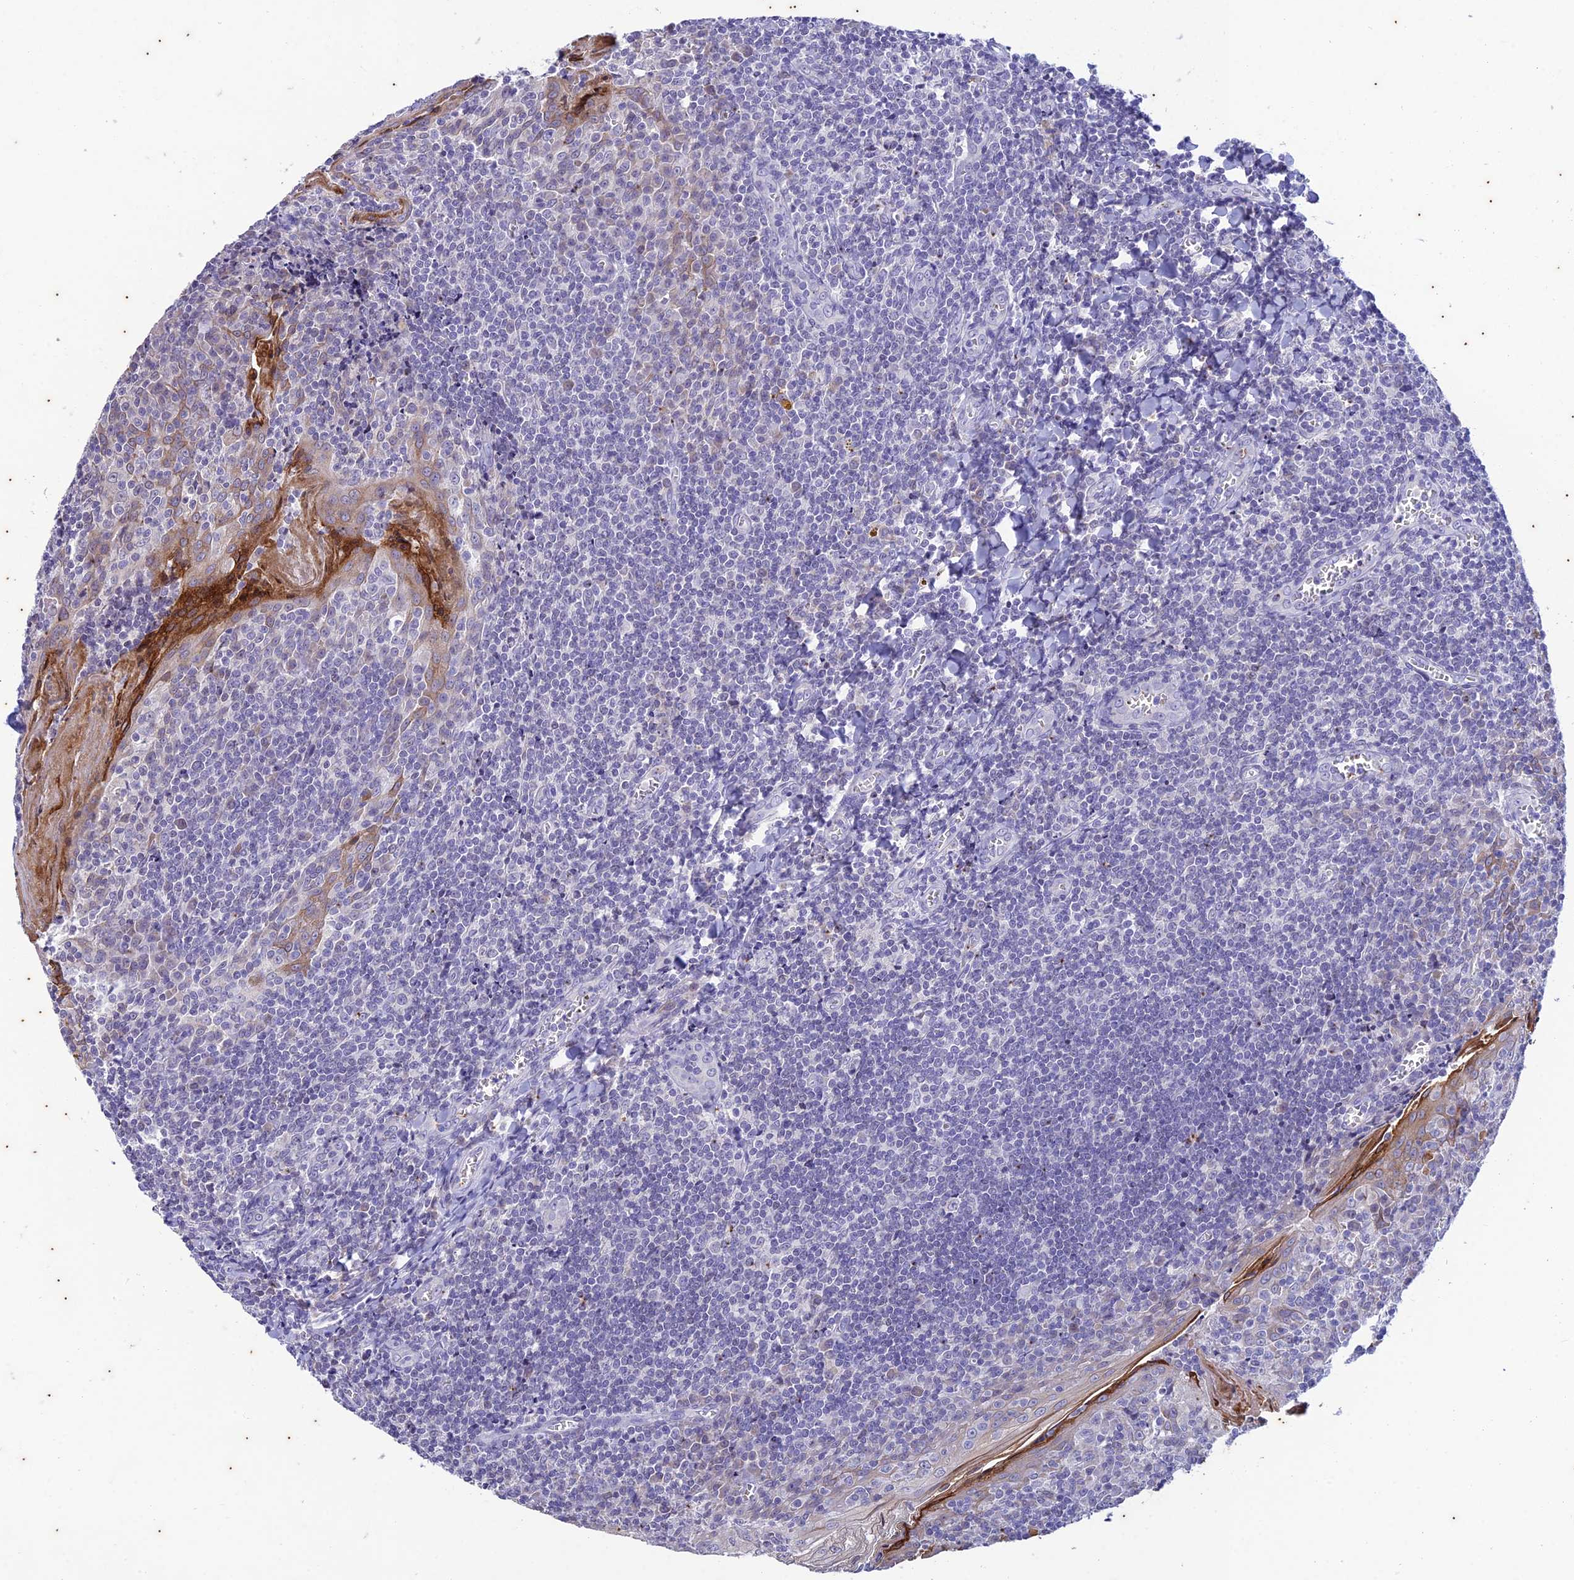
{"staining": {"intensity": "negative", "quantity": "none", "location": "none"}, "tissue": "tonsil", "cell_type": "Germinal center cells", "image_type": "normal", "snomed": [{"axis": "morphology", "description": "Normal tissue, NOS"}, {"axis": "topography", "description": "Tonsil"}], "caption": "IHC histopathology image of benign tonsil: tonsil stained with DAB shows no significant protein staining in germinal center cells.", "gene": "TMEM40", "patient": {"sex": "male", "age": 27}}